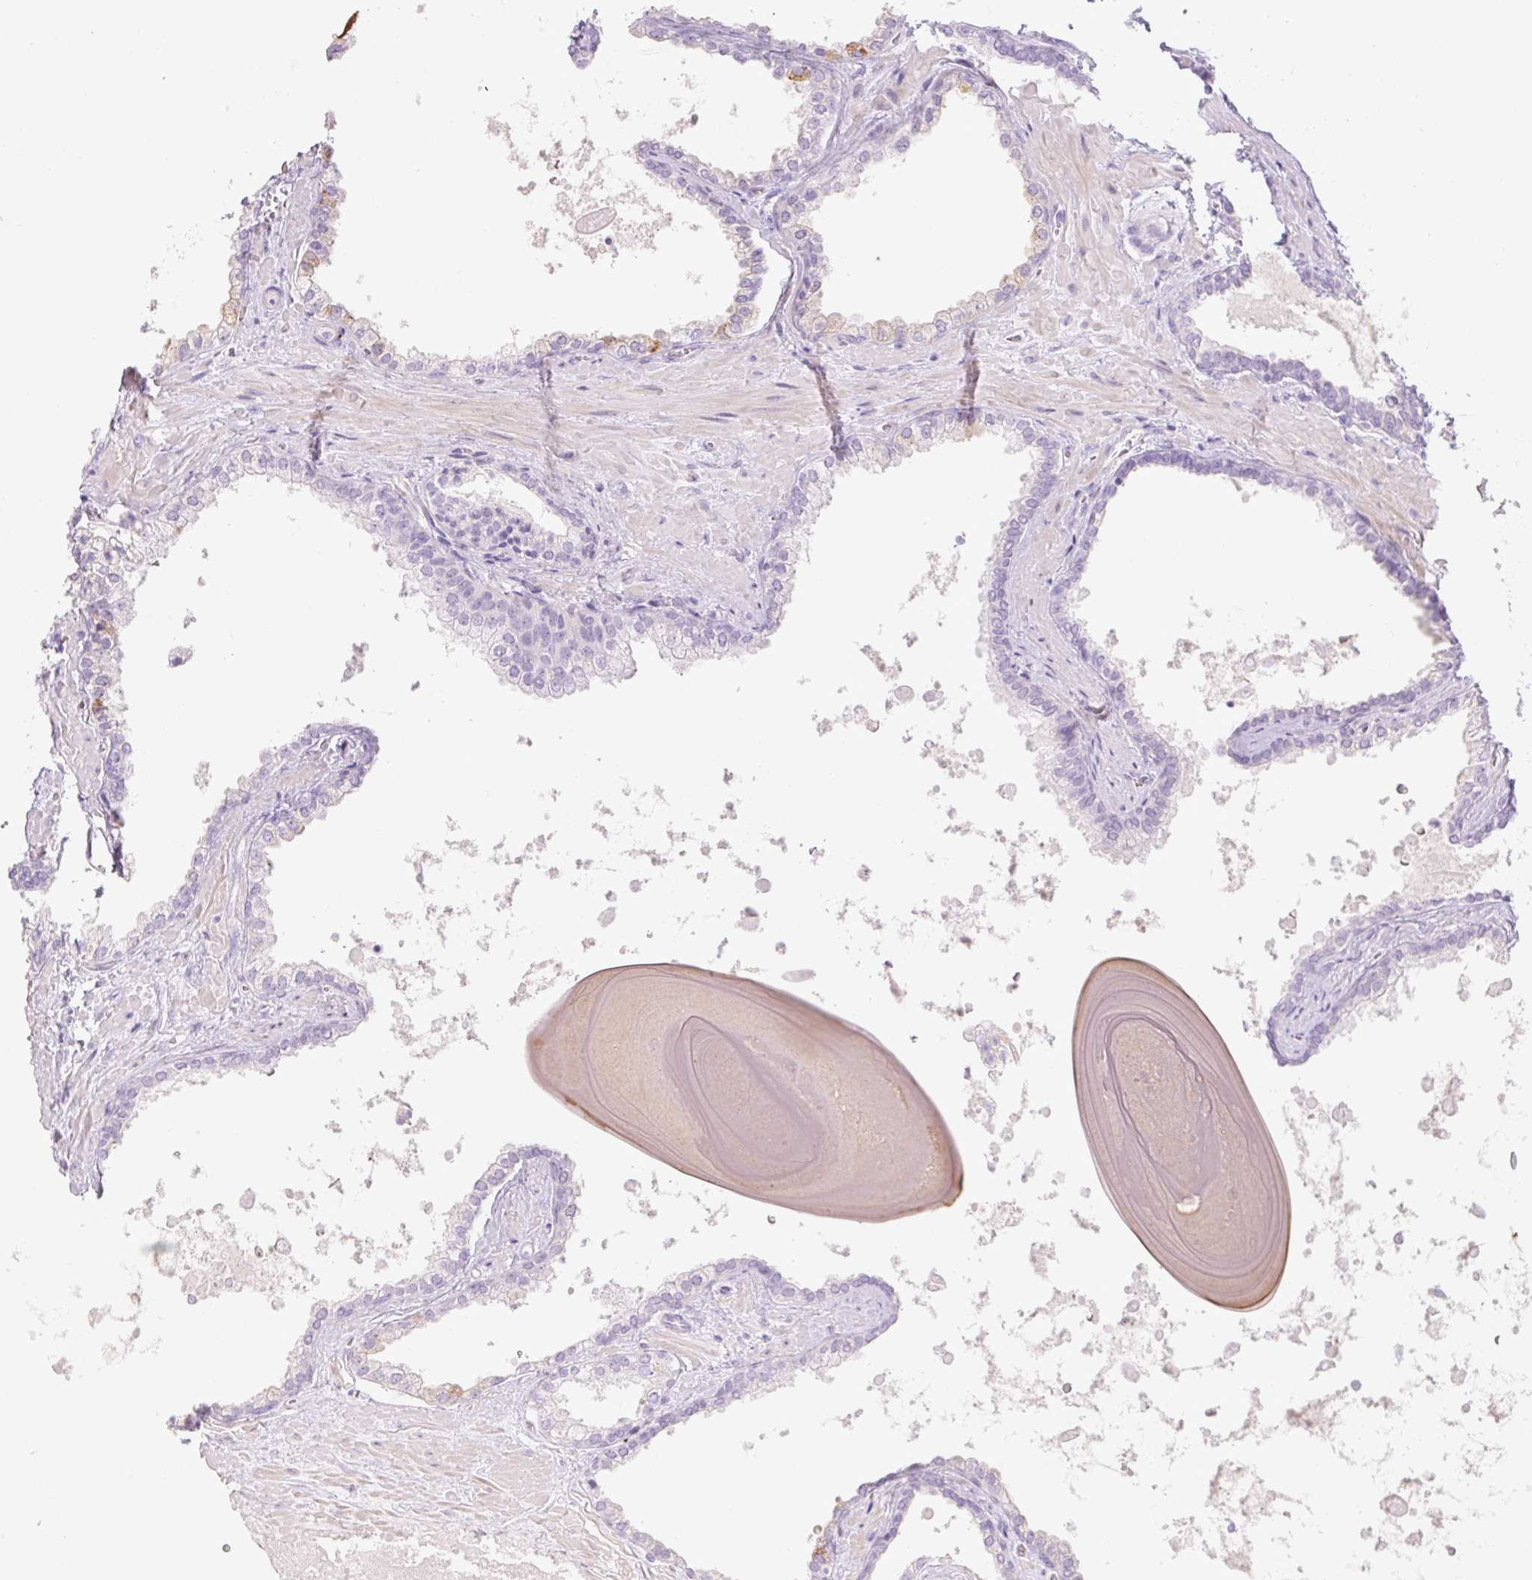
{"staining": {"intensity": "negative", "quantity": "none", "location": "none"}, "tissue": "prostate cancer", "cell_type": "Tumor cells", "image_type": "cancer", "snomed": [{"axis": "morphology", "description": "Adenocarcinoma, Low grade"}, {"axis": "topography", "description": "Prostate"}], "caption": "An image of prostate cancer (adenocarcinoma (low-grade)) stained for a protein reveals no brown staining in tumor cells.", "gene": "MIA2", "patient": {"sex": "male", "age": 61}}